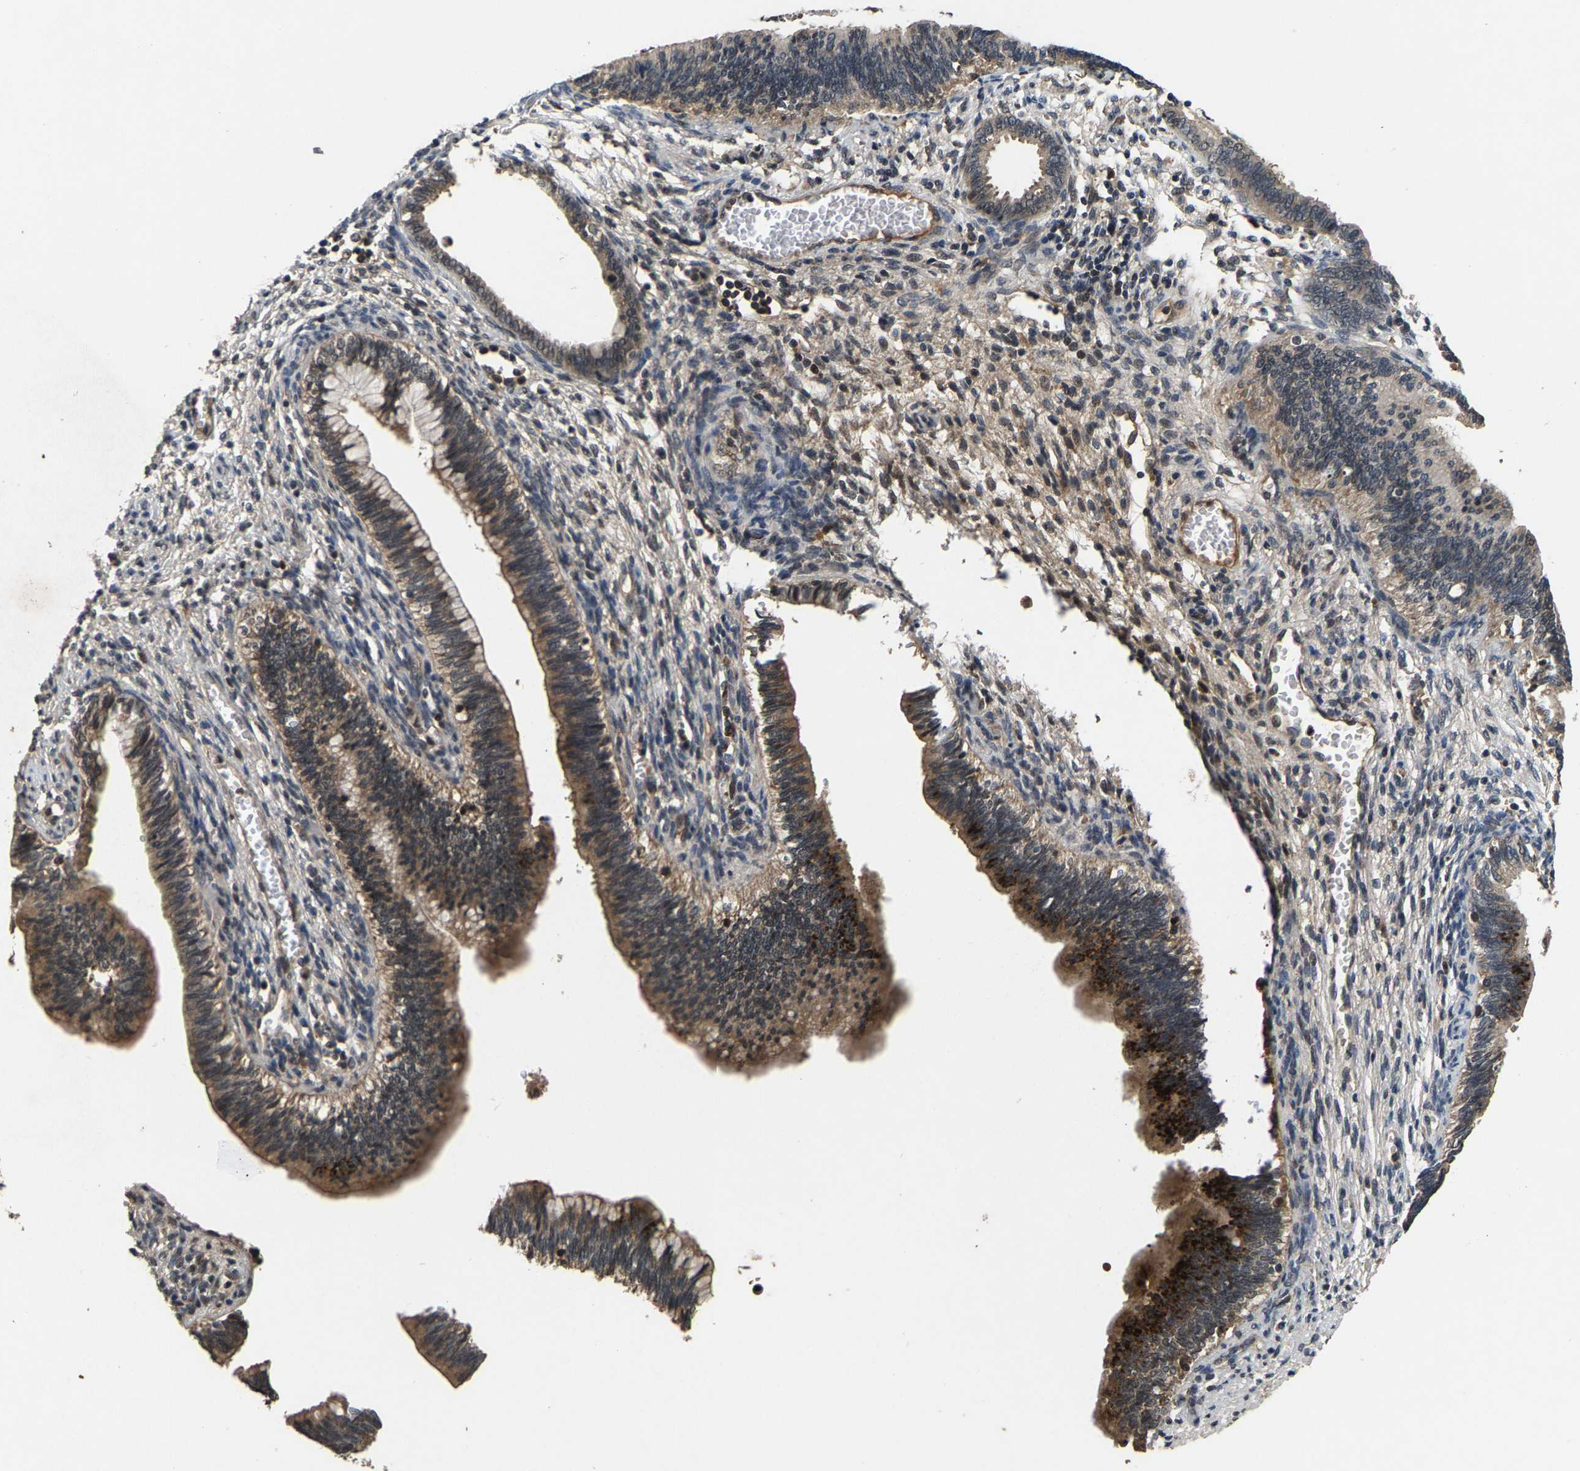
{"staining": {"intensity": "moderate", "quantity": ">75%", "location": "cytoplasmic/membranous"}, "tissue": "cervical cancer", "cell_type": "Tumor cells", "image_type": "cancer", "snomed": [{"axis": "morphology", "description": "Adenocarcinoma, NOS"}, {"axis": "topography", "description": "Cervix"}], "caption": "IHC (DAB) staining of cervical adenocarcinoma exhibits moderate cytoplasmic/membranous protein expression in about >75% of tumor cells.", "gene": "HUWE1", "patient": {"sex": "female", "age": 44}}